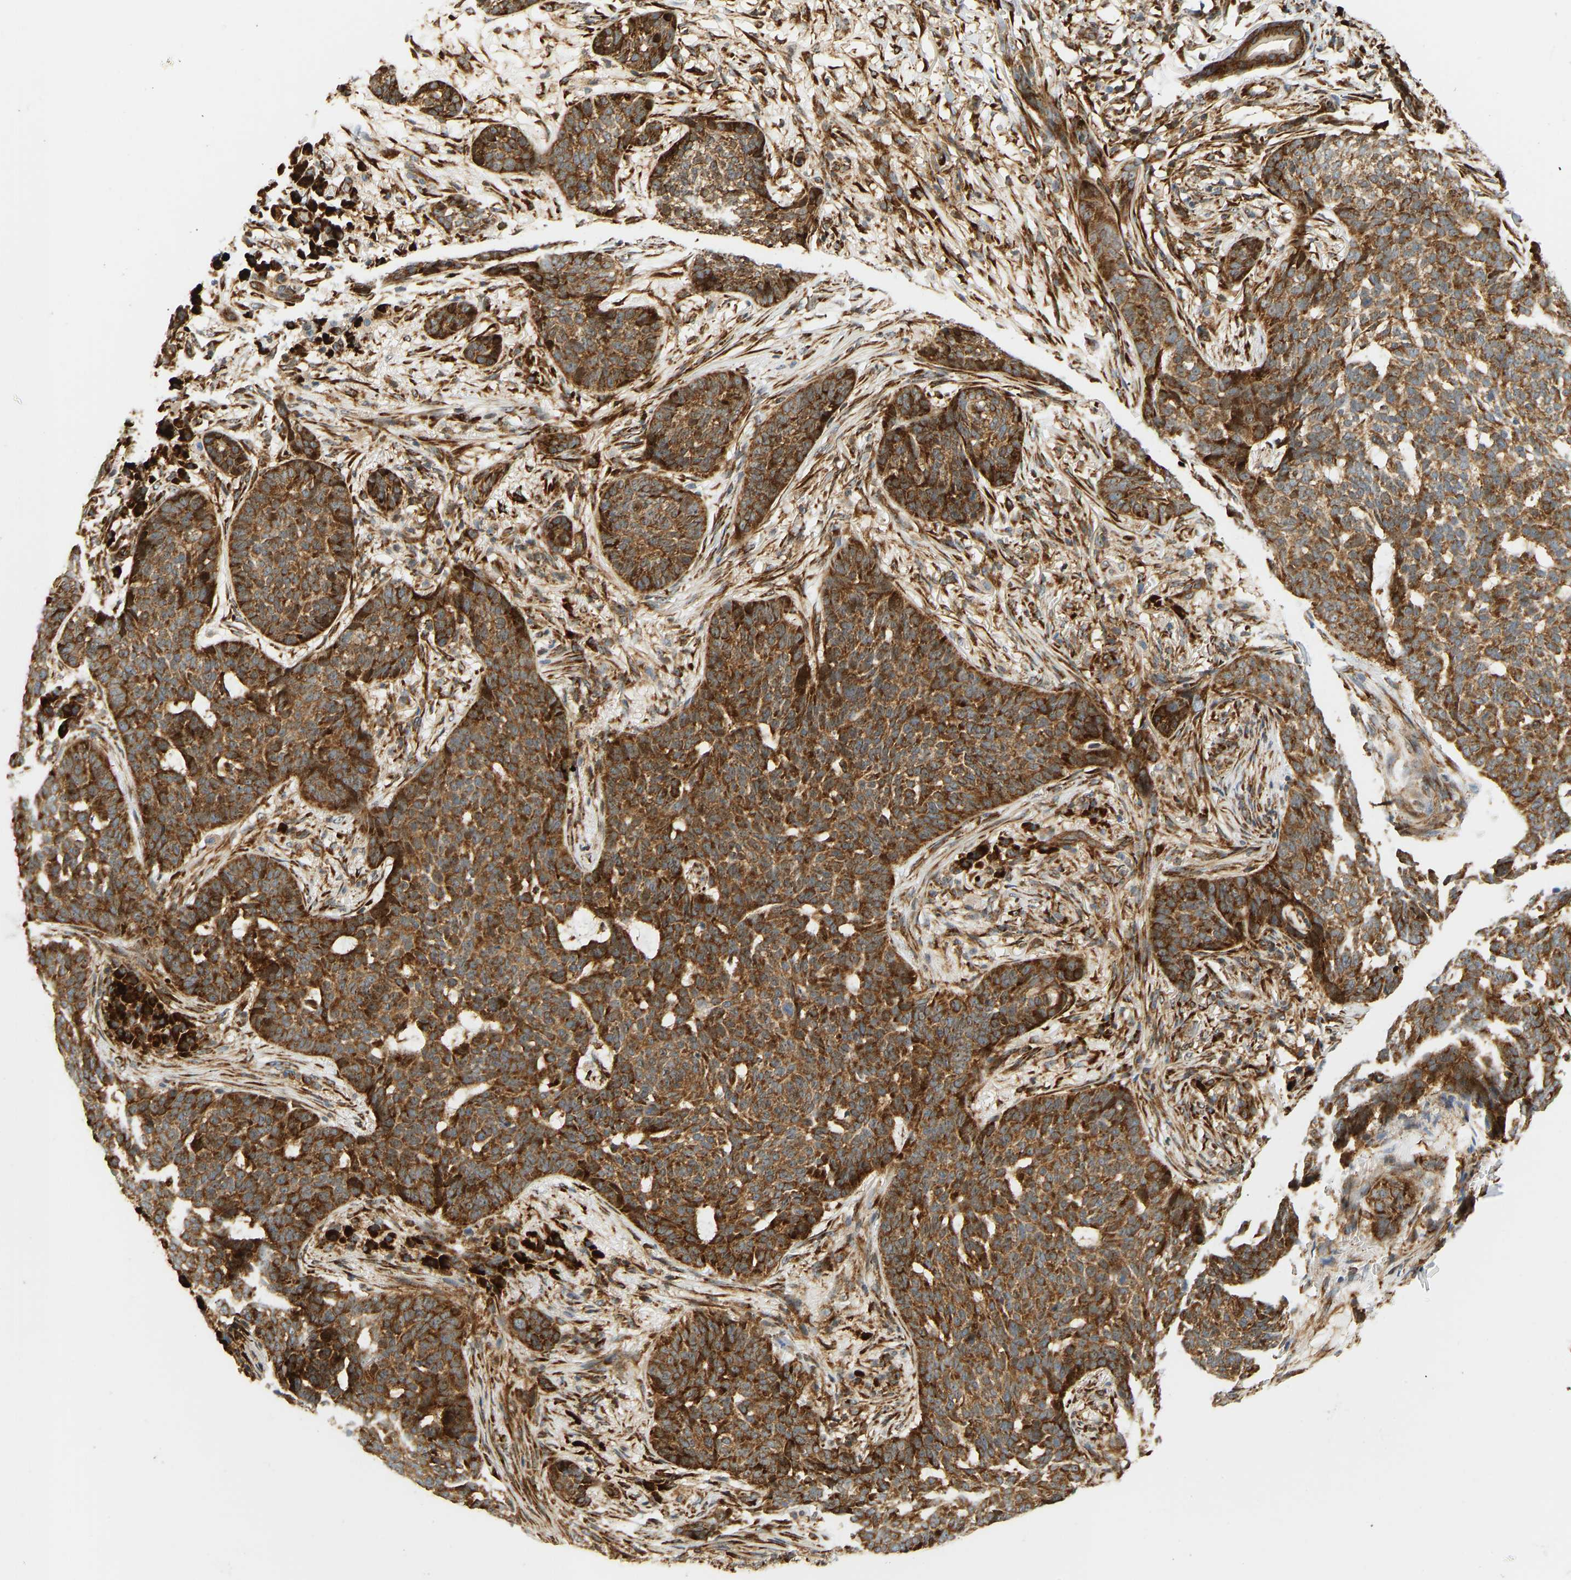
{"staining": {"intensity": "strong", "quantity": ">75%", "location": "cytoplasmic/membranous"}, "tissue": "skin cancer", "cell_type": "Tumor cells", "image_type": "cancer", "snomed": [{"axis": "morphology", "description": "Basal cell carcinoma"}, {"axis": "topography", "description": "Skin"}], "caption": "The photomicrograph shows a brown stain indicating the presence of a protein in the cytoplasmic/membranous of tumor cells in skin basal cell carcinoma.", "gene": "RPS14", "patient": {"sex": "male", "age": 85}}